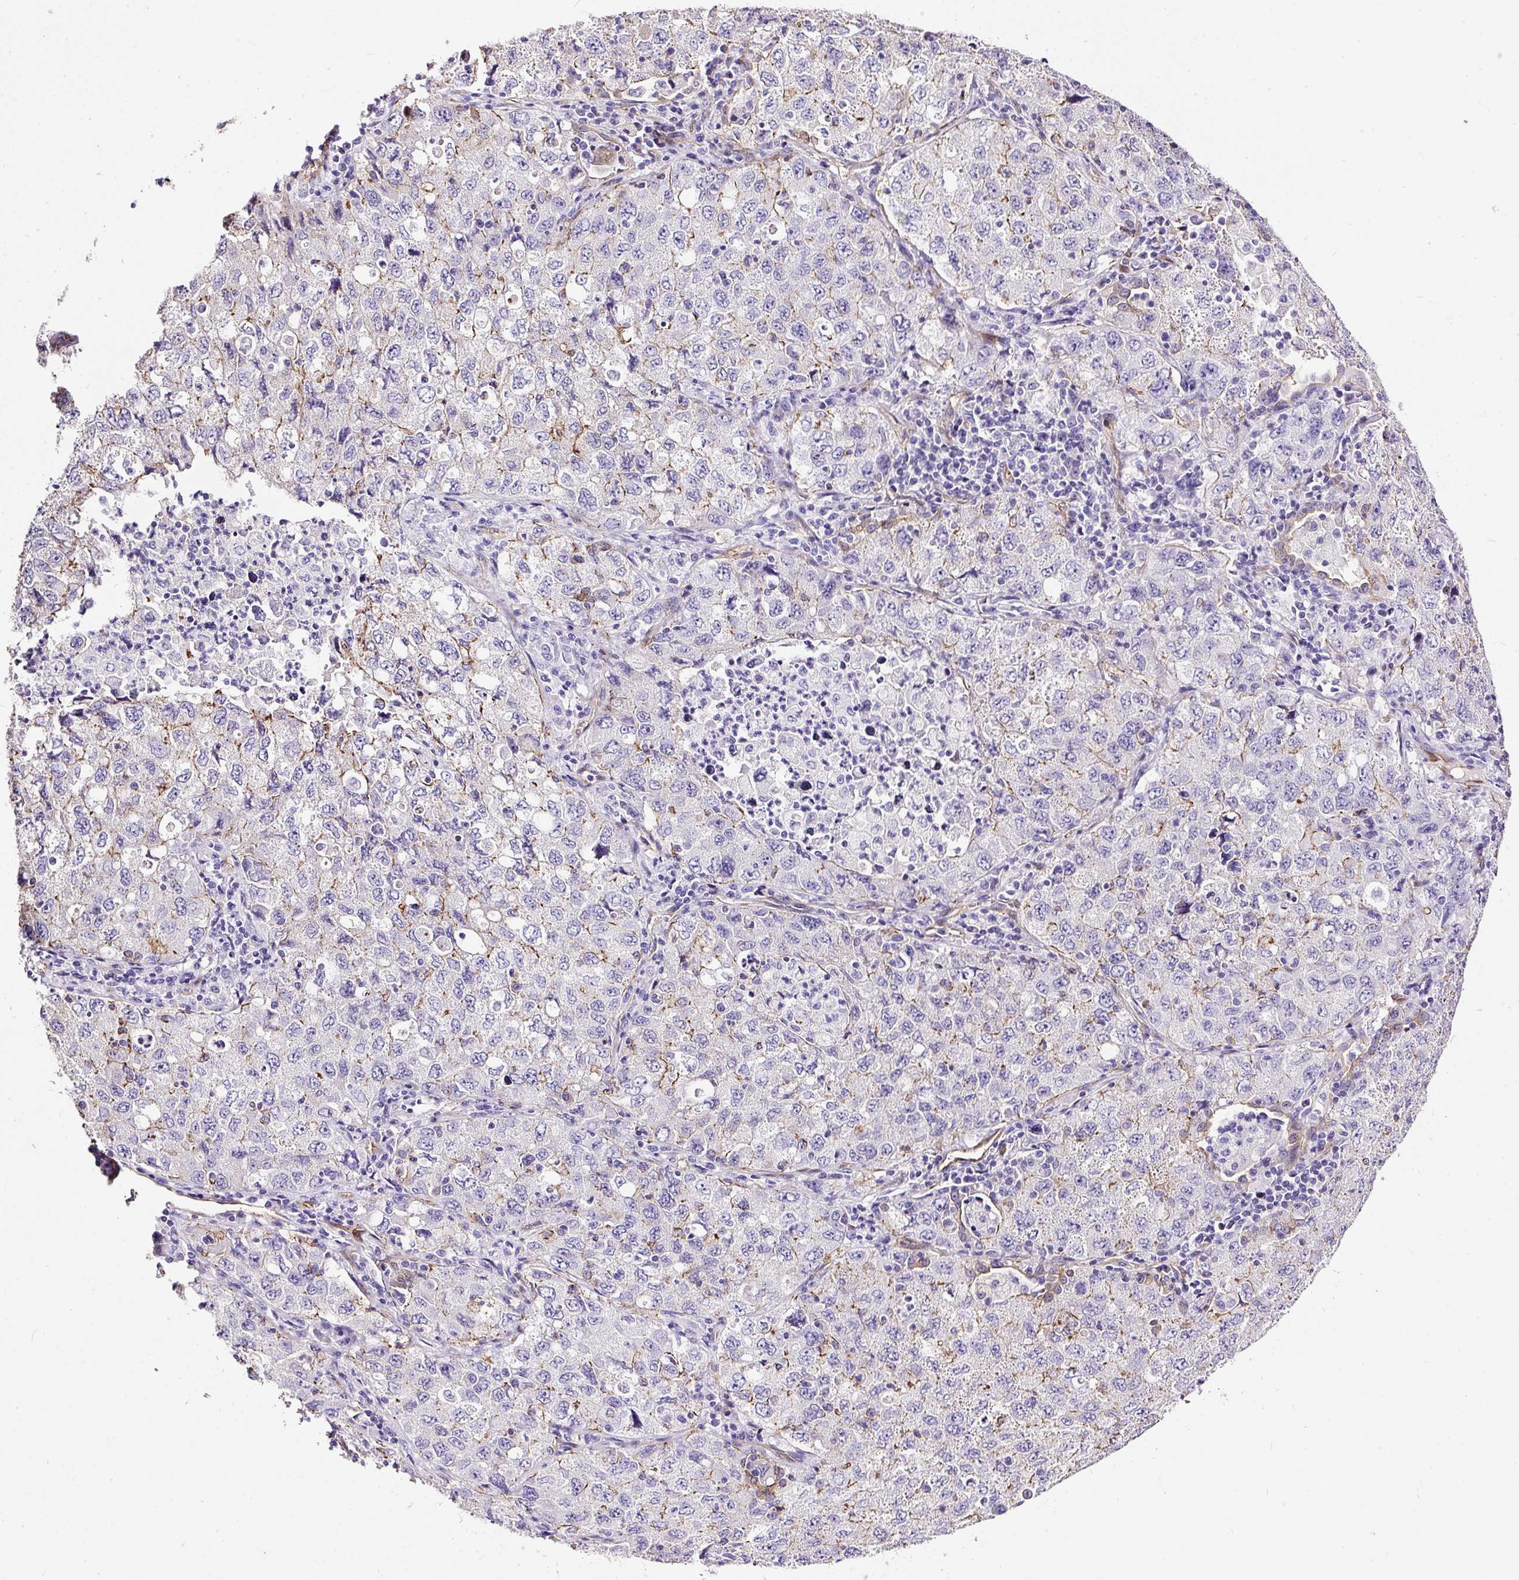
{"staining": {"intensity": "moderate", "quantity": "<25%", "location": "cytoplasmic/membranous"}, "tissue": "lung cancer", "cell_type": "Tumor cells", "image_type": "cancer", "snomed": [{"axis": "morphology", "description": "Adenocarcinoma, NOS"}, {"axis": "topography", "description": "Lung"}], "caption": "This is an image of immunohistochemistry staining of lung cancer (adenocarcinoma), which shows moderate expression in the cytoplasmic/membranous of tumor cells.", "gene": "MAGEB16", "patient": {"sex": "female", "age": 57}}